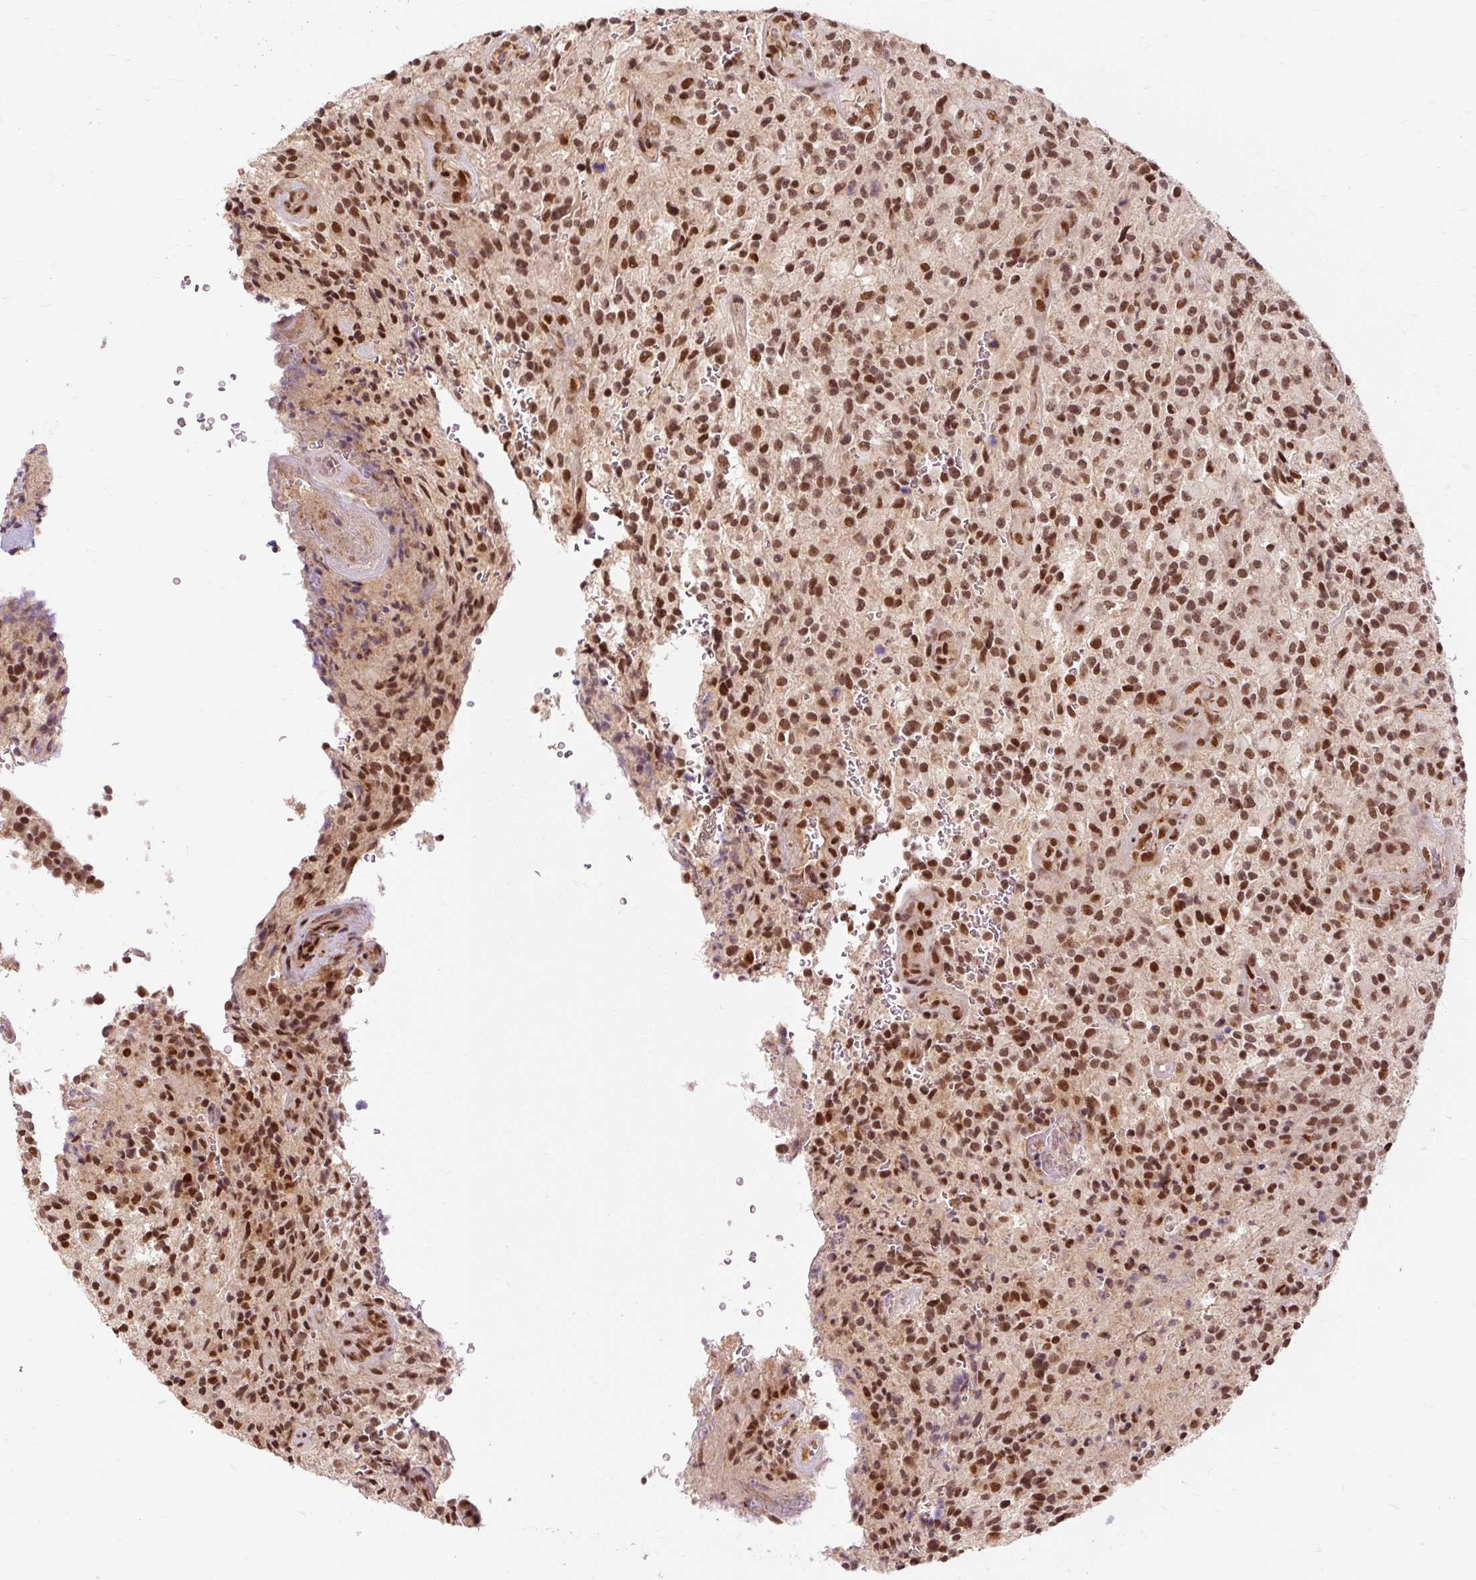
{"staining": {"intensity": "strong", "quantity": ">75%", "location": "nuclear"}, "tissue": "glioma", "cell_type": "Tumor cells", "image_type": "cancer", "snomed": [{"axis": "morphology", "description": "Normal tissue, NOS"}, {"axis": "morphology", "description": "Glioma, malignant, High grade"}, {"axis": "topography", "description": "Cerebral cortex"}], "caption": "The photomicrograph reveals immunohistochemical staining of malignant glioma (high-grade). There is strong nuclear staining is appreciated in approximately >75% of tumor cells.", "gene": "CSTF1", "patient": {"sex": "male", "age": 56}}